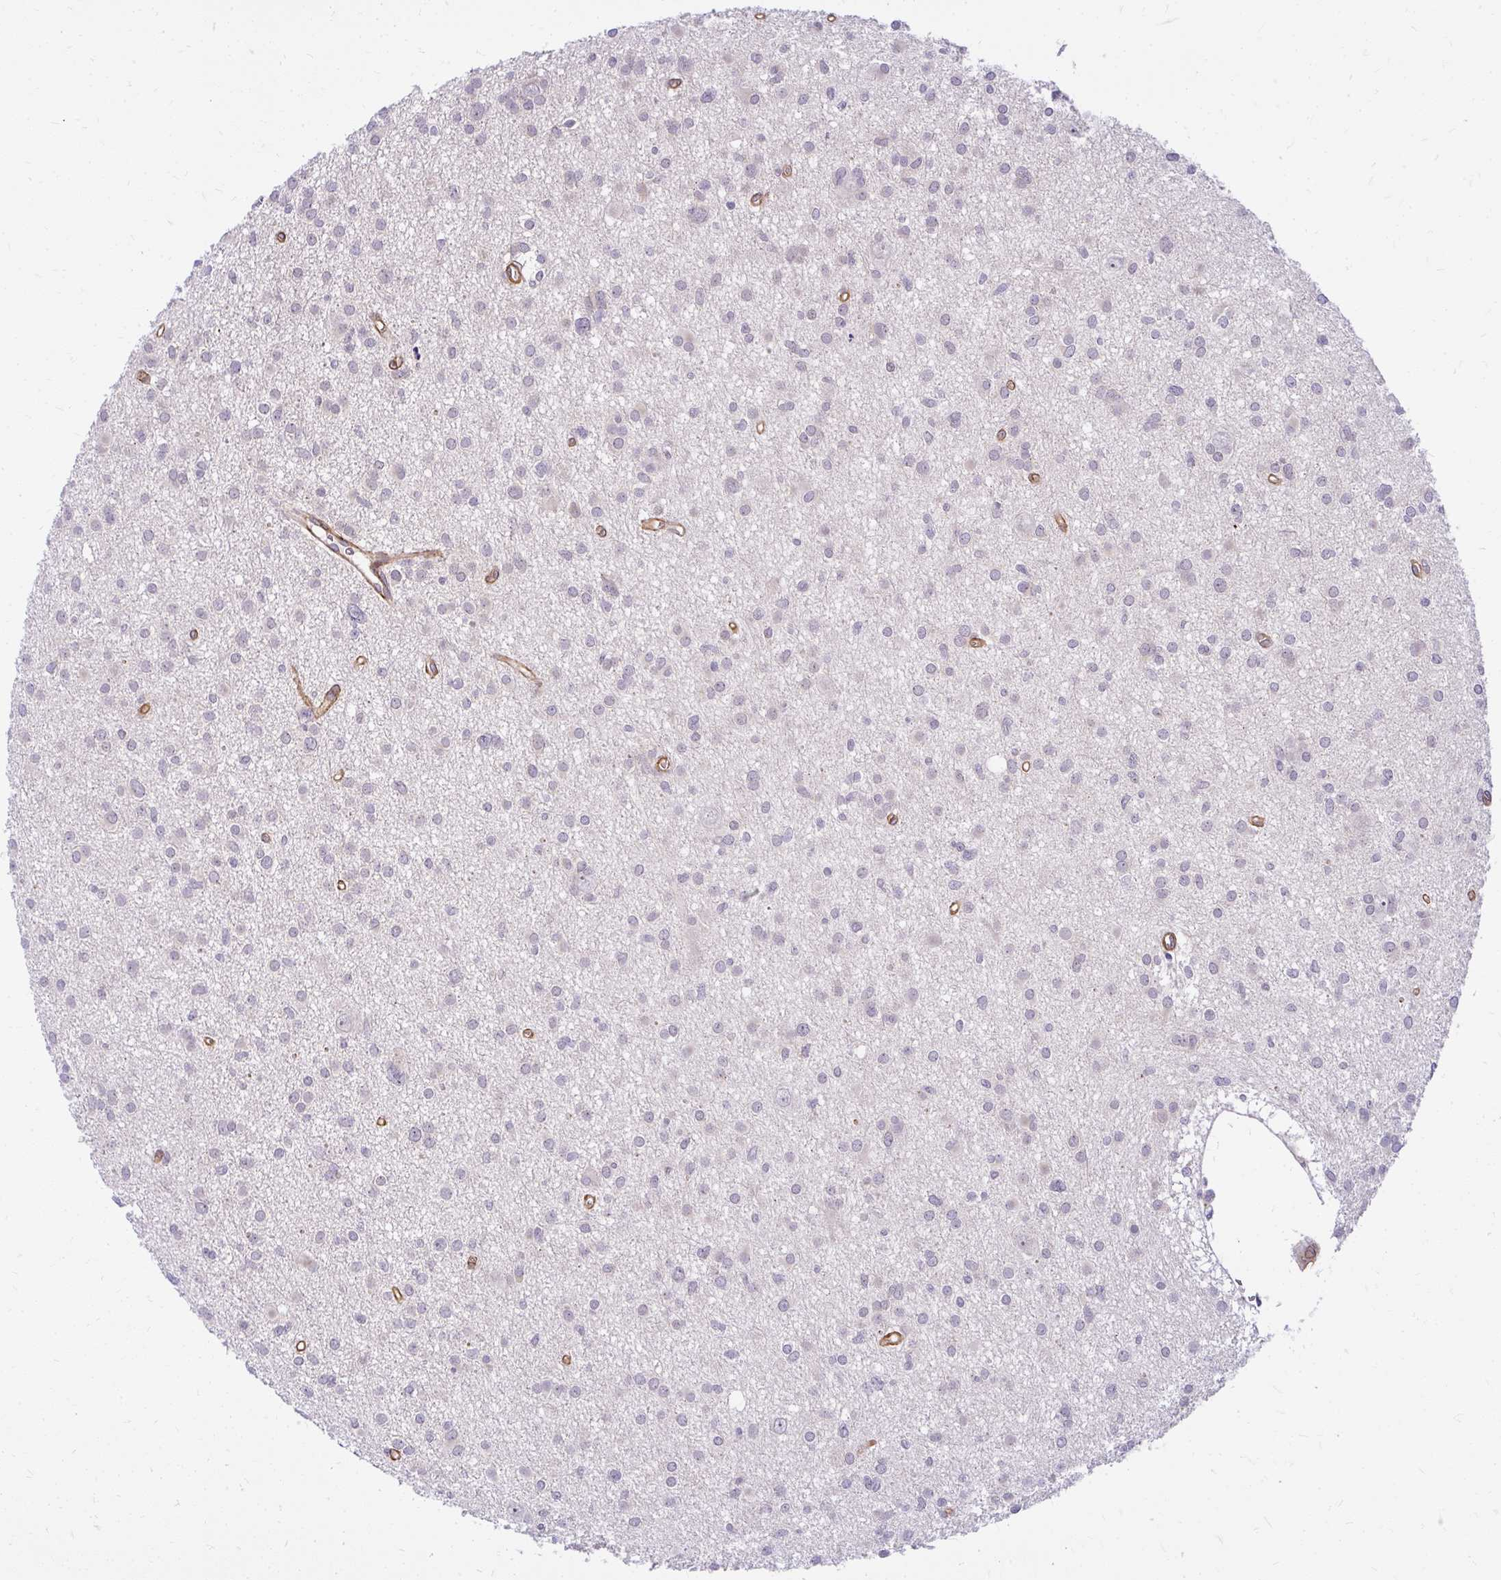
{"staining": {"intensity": "negative", "quantity": "none", "location": "none"}, "tissue": "glioma", "cell_type": "Tumor cells", "image_type": "cancer", "snomed": [{"axis": "morphology", "description": "Glioma, malignant, High grade"}, {"axis": "topography", "description": "Brain"}], "caption": "Protein analysis of glioma displays no significant staining in tumor cells.", "gene": "RSKR", "patient": {"sex": "male", "age": 23}}